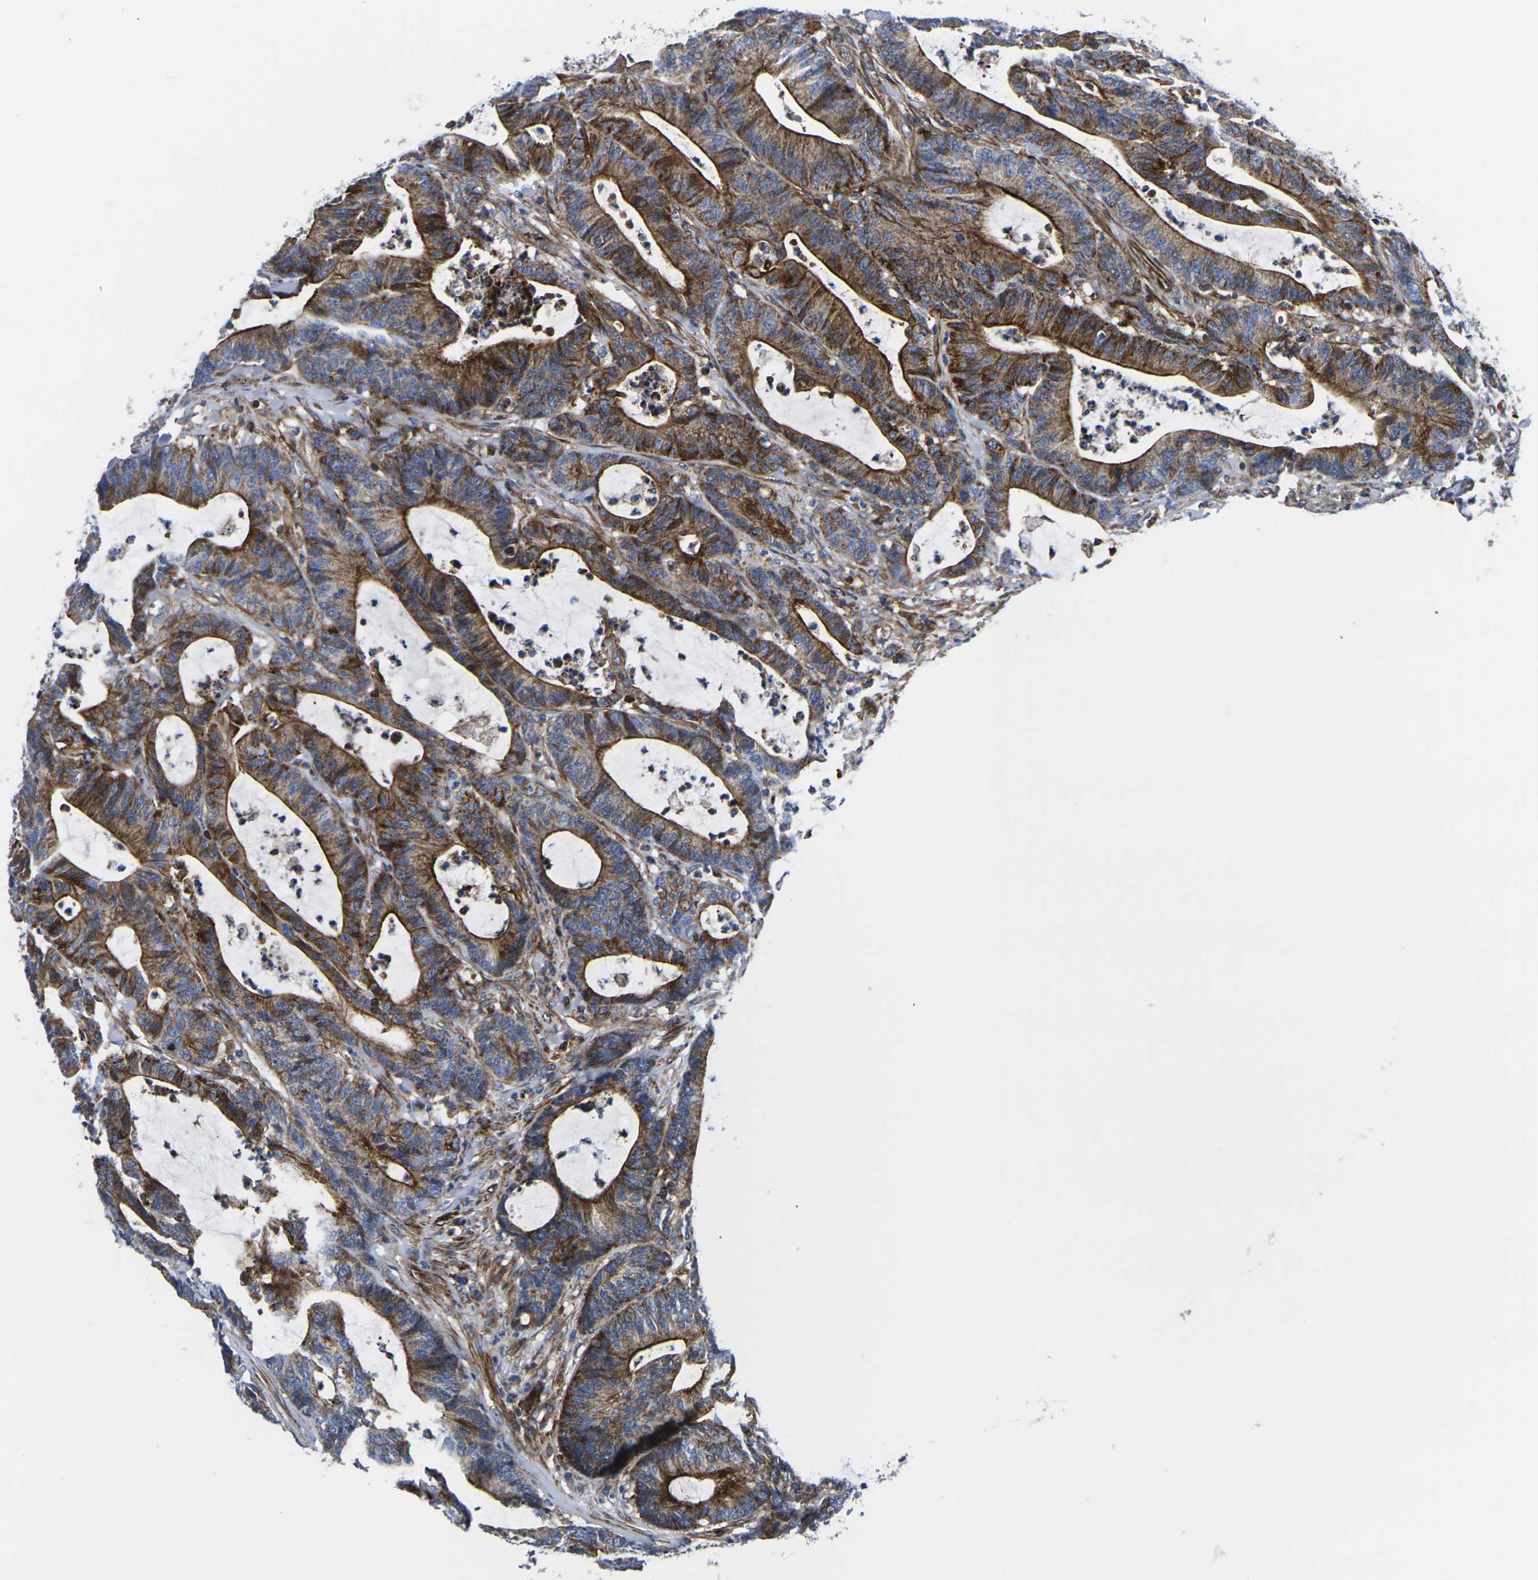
{"staining": {"intensity": "strong", "quantity": ">75%", "location": "cytoplasmic/membranous"}, "tissue": "colorectal cancer", "cell_type": "Tumor cells", "image_type": "cancer", "snomed": [{"axis": "morphology", "description": "Adenocarcinoma, NOS"}, {"axis": "topography", "description": "Colon"}], "caption": "Tumor cells exhibit high levels of strong cytoplasmic/membranous expression in about >75% of cells in adenocarcinoma (colorectal).", "gene": "GPR4", "patient": {"sex": "female", "age": 84}}